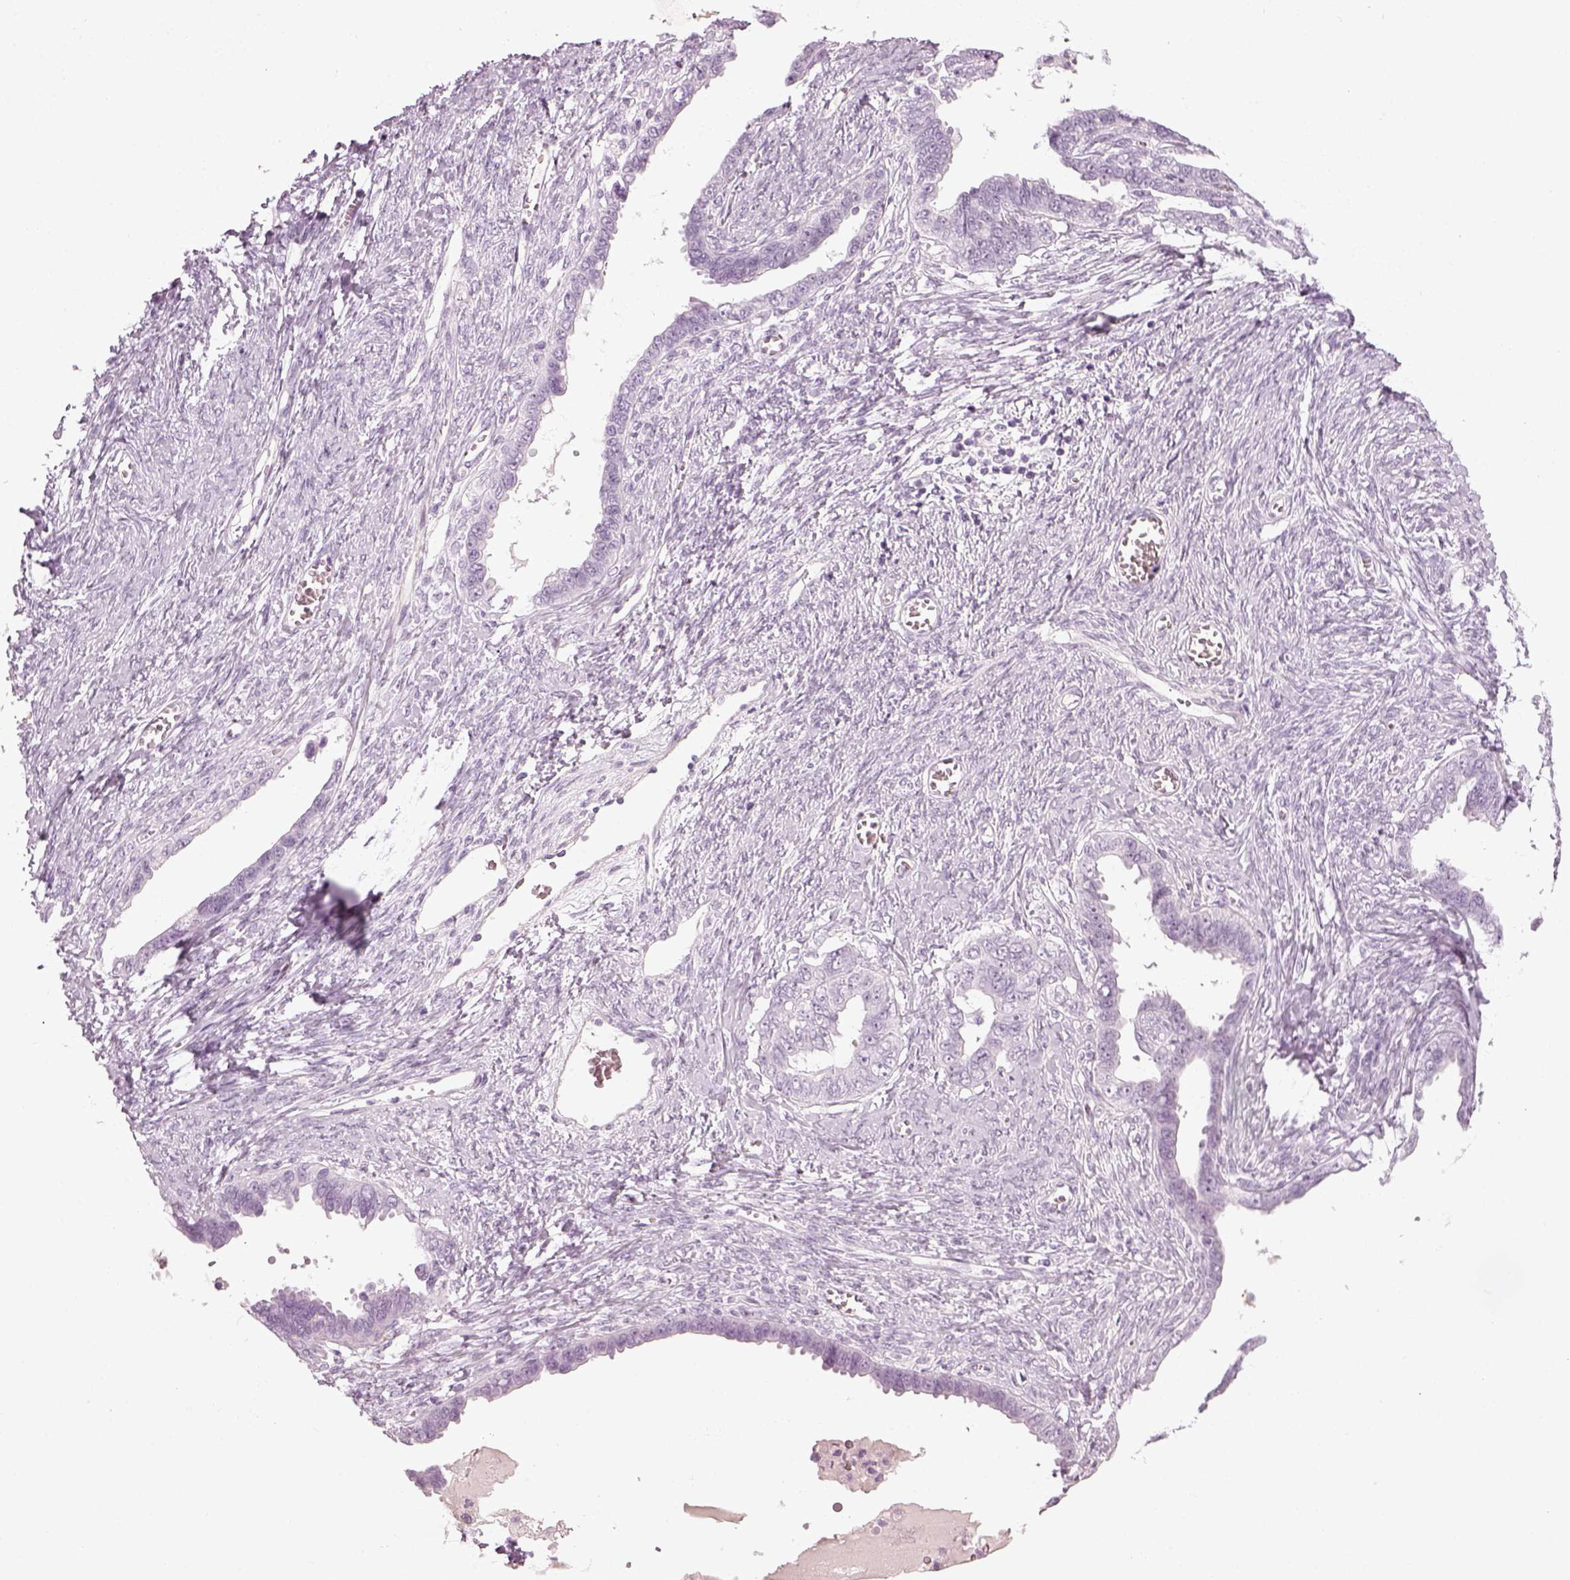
{"staining": {"intensity": "negative", "quantity": "none", "location": "none"}, "tissue": "ovarian cancer", "cell_type": "Tumor cells", "image_type": "cancer", "snomed": [{"axis": "morphology", "description": "Cystadenocarcinoma, serous, NOS"}, {"axis": "topography", "description": "Ovary"}], "caption": "Immunohistochemistry (IHC) histopathology image of ovarian cancer stained for a protein (brown), which reveals no positivity in tumor cells.", "gene": "GAS2L2", "patient": {"sex": "female", "age": 69}}